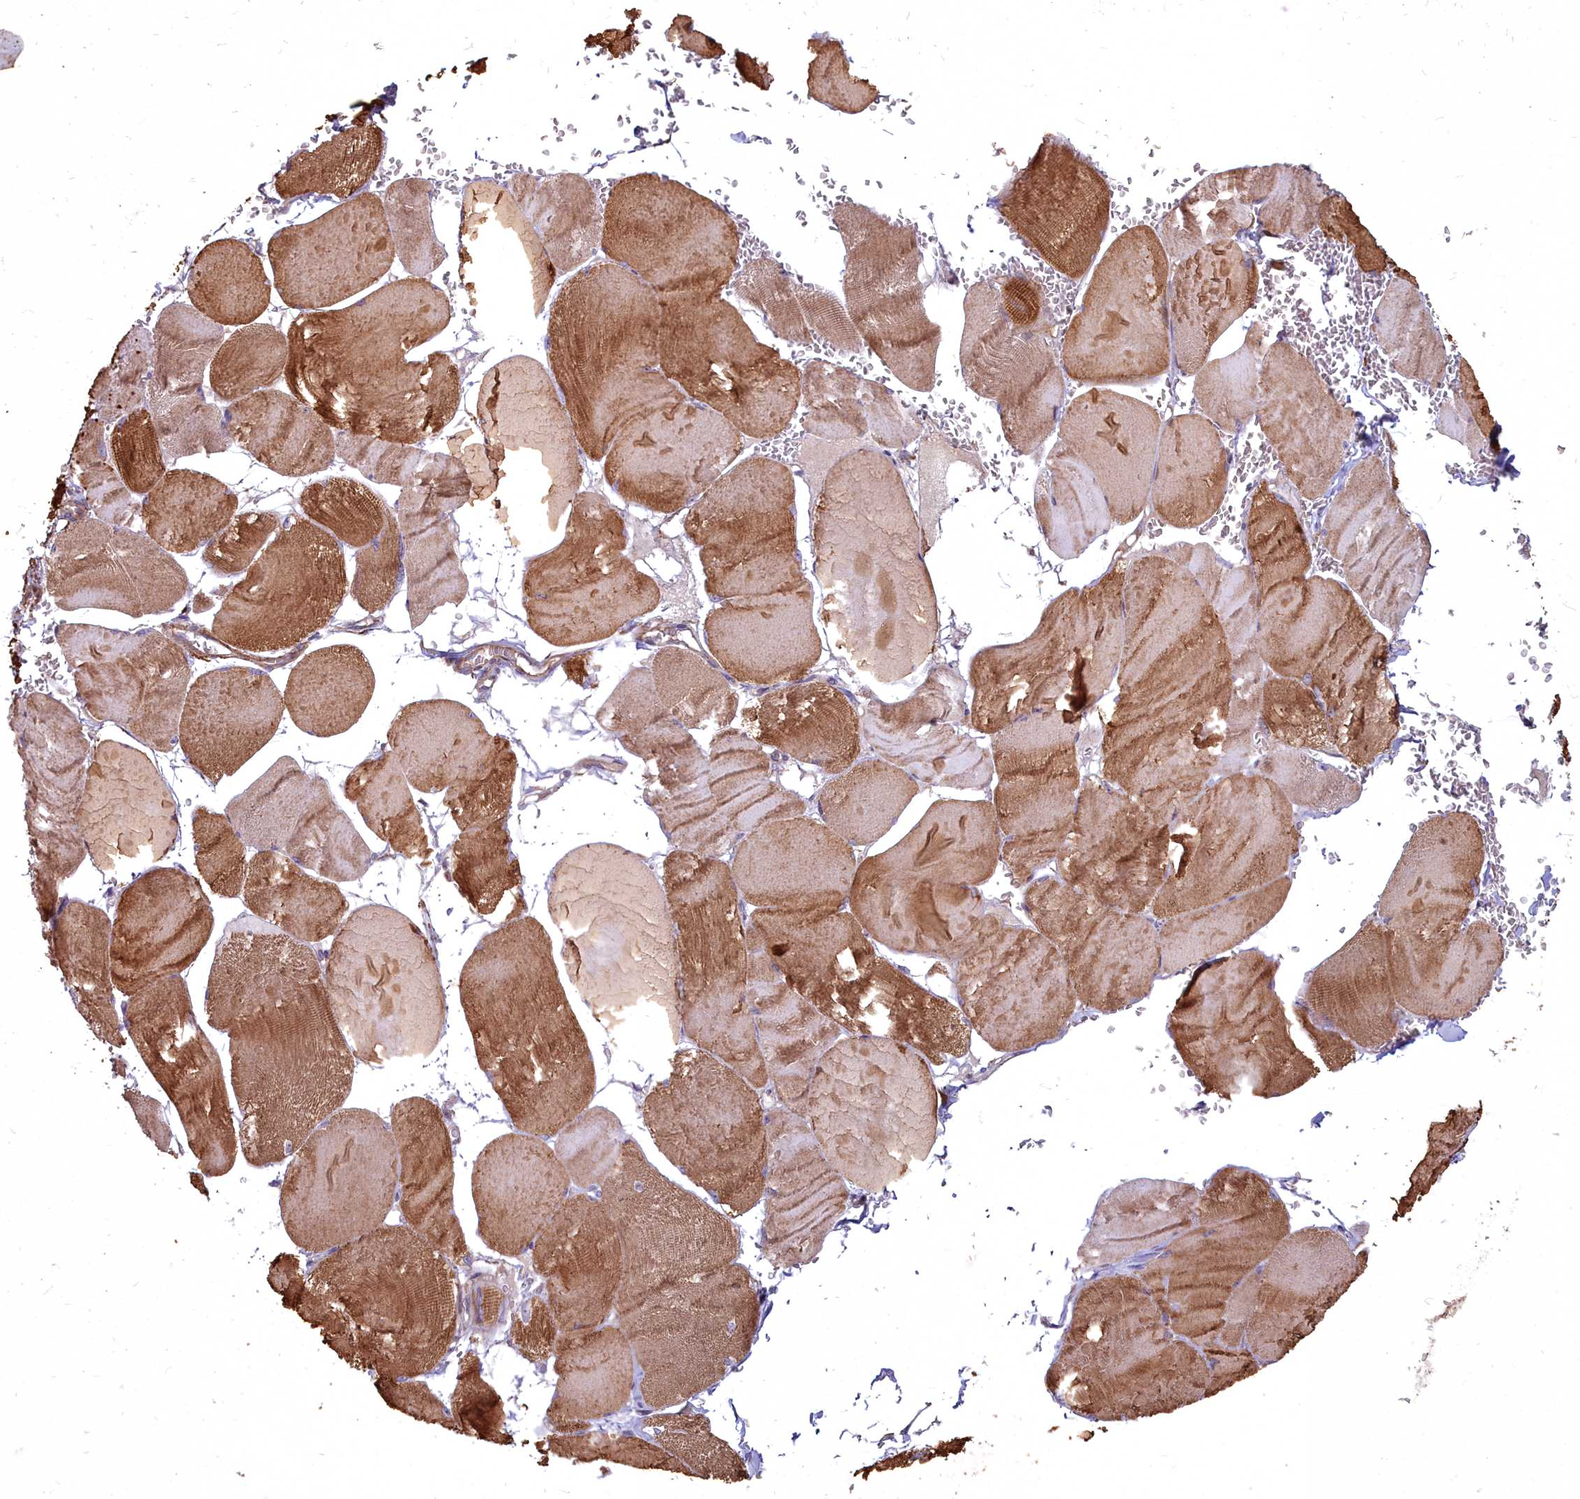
{"staining": {"intensity": "strong", "quantity": ">75%", "location": "cytoplasmic/membranous"}, "tissue": "skeletal muscle", "cell_type": "Myocytes", "image_type": "normal", "snomed": [{"axis": "morphology", "description": "Normal tissue, NOS"}, {"axis": "morphology", "description": "Basal cell carcinoma"}, {"axis": "topography", "description": "Skeletal muscle"}], "caption": "Brown immunohistochemical staining in unremarkable skeletal muscle shows strong cytoplasmic/membranous positivity in about >75% of myocytes.", "gene": "COX11", "patient": {"sex": "female", "age": 64}}